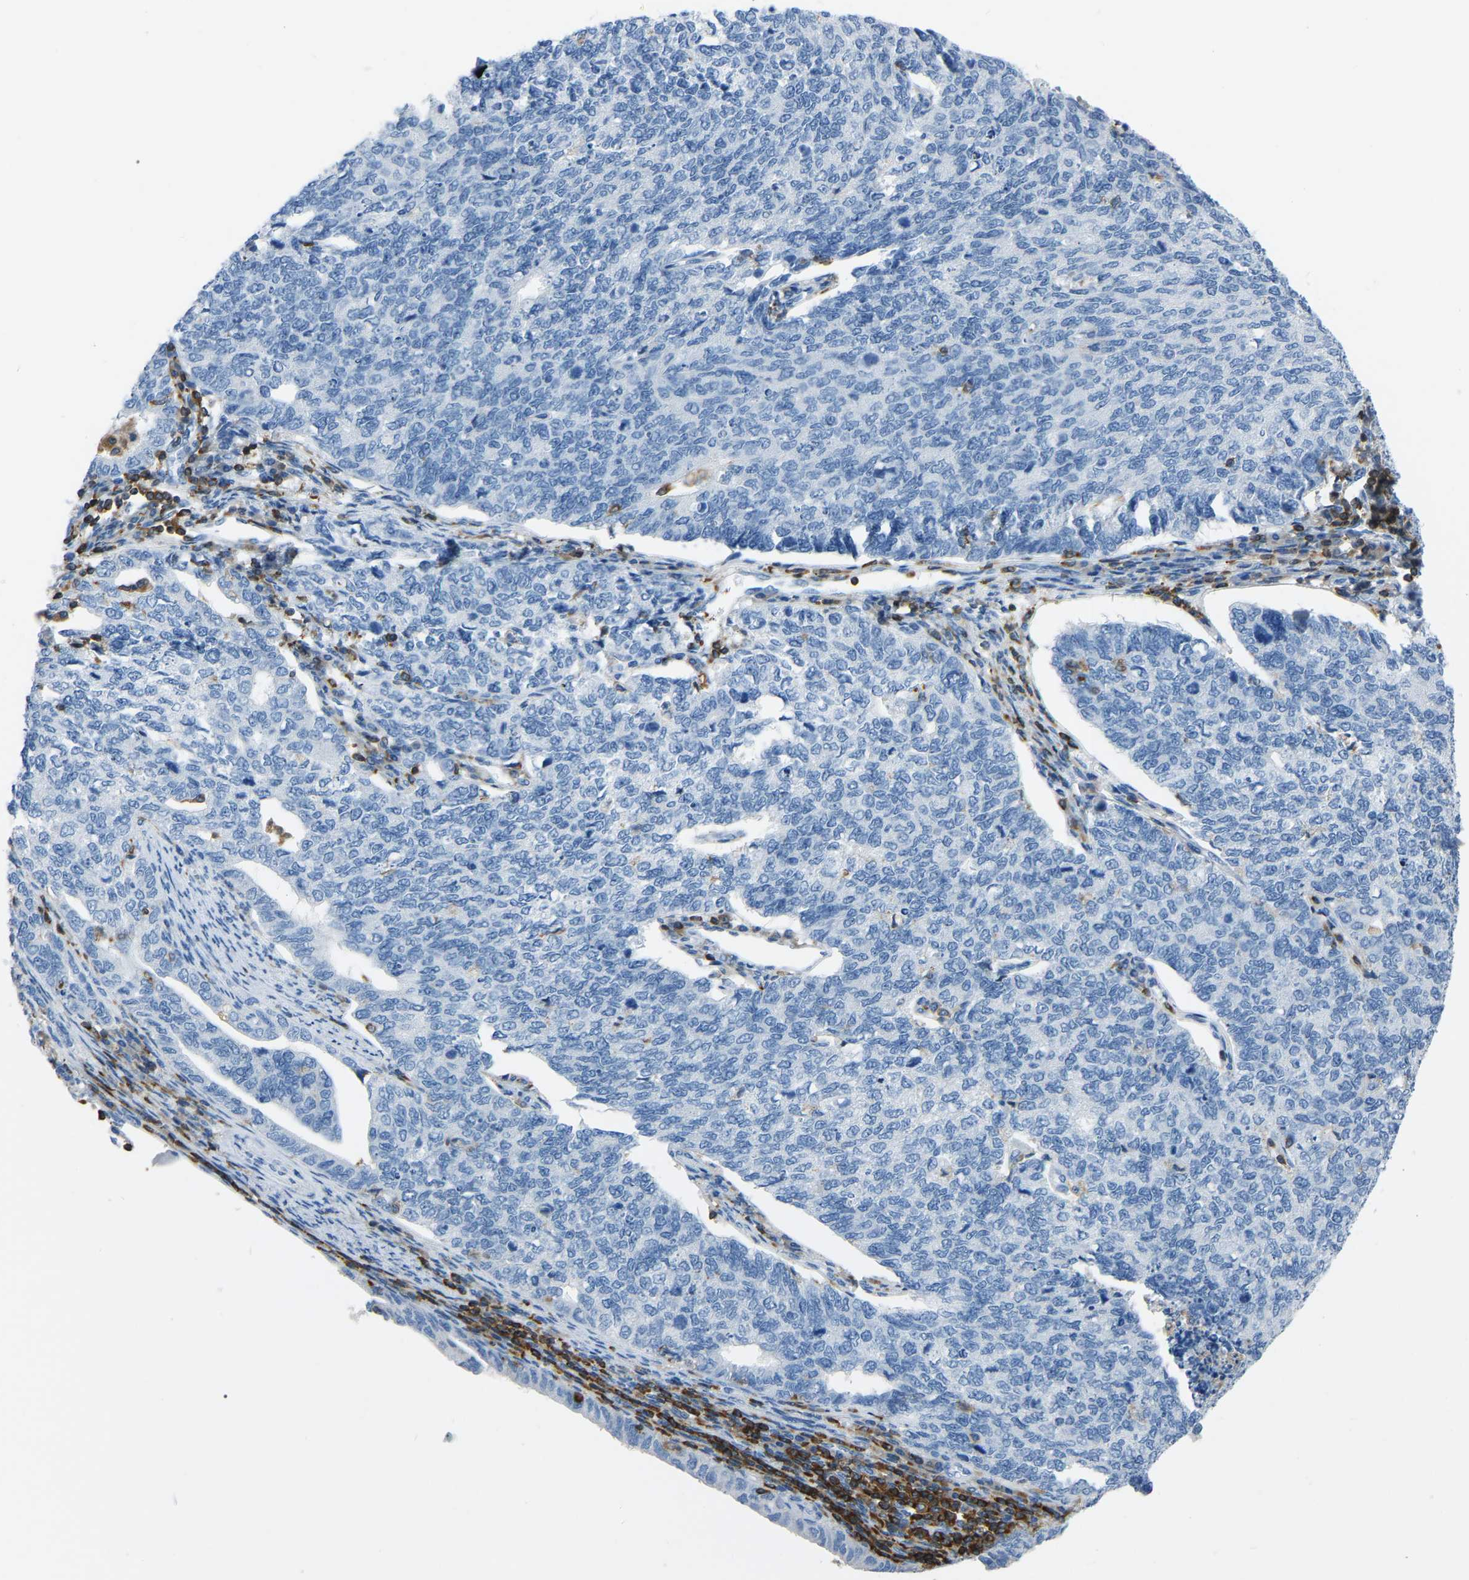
{"staining": {"intensity": "negative", "quantity": "none", "location": "none"}, "tissue": "cervical cancer", "cell_type": "Tumor cells", "image_type": "cancer", "snomed": [{"axis": "morphology", "description": "Squamous cell carcinoma, NOS"}, {"axis": "topography", "description": "Cervix"}], "caption": "An IHC micrograph of cervical cancer (squamous cell carcinoma) is shown. There is no staining in tumor cells of cervical cancer (squamous cell carcinoma).", "gene": "ARHGAP45", "patient": {"sex": "female", "age": 63}}